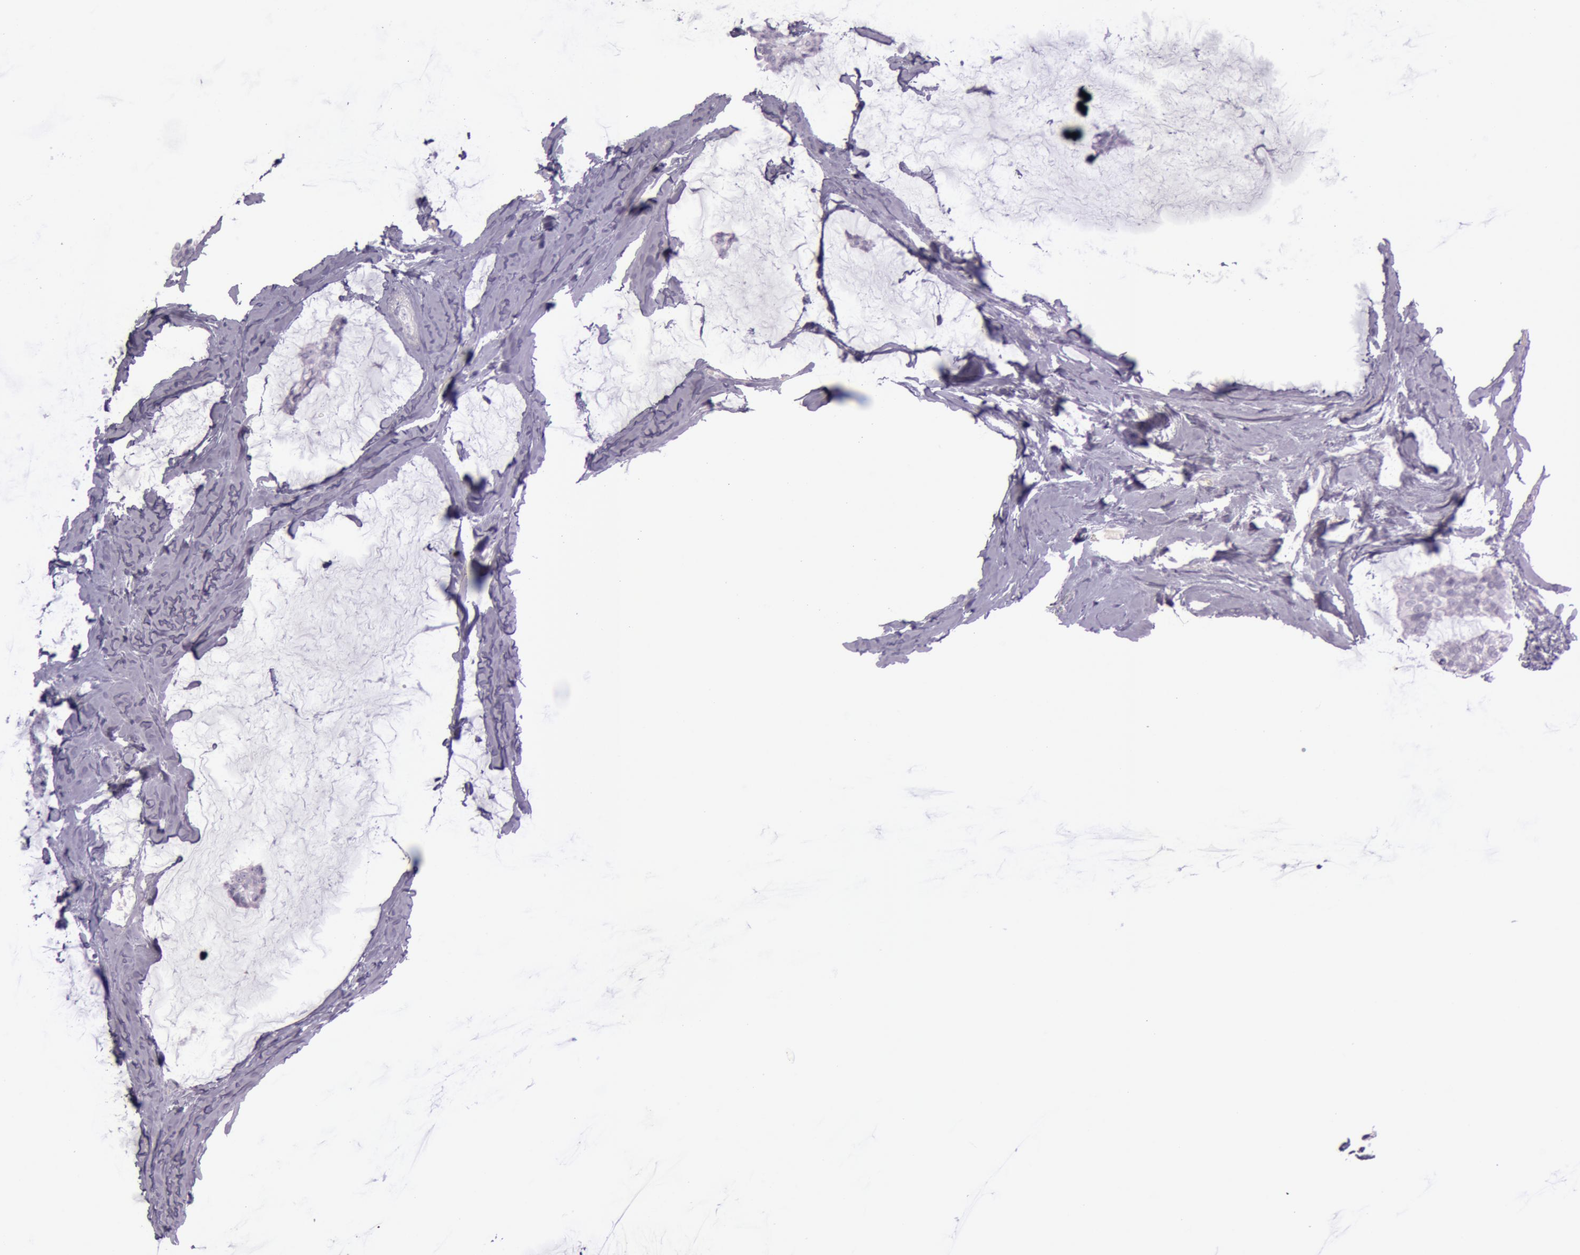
{"staining": {"intensity": "negative", "quantity": "none", "location": "none"}, "tissue": "breast cancer", "cell_type": "Tumor cells", "image_type": "cancer", "snomed": [{"axis": "morphology", "description": "Duct carcinoma"}, {"axis": "topography", "description": "Breast"}], "caption": "Breast cancer stained for a protein using immunohistochemistry demonstrates no staining tumor cells.", "gene": "S100A7", "patient": {"sex": "female", "age": 93}}